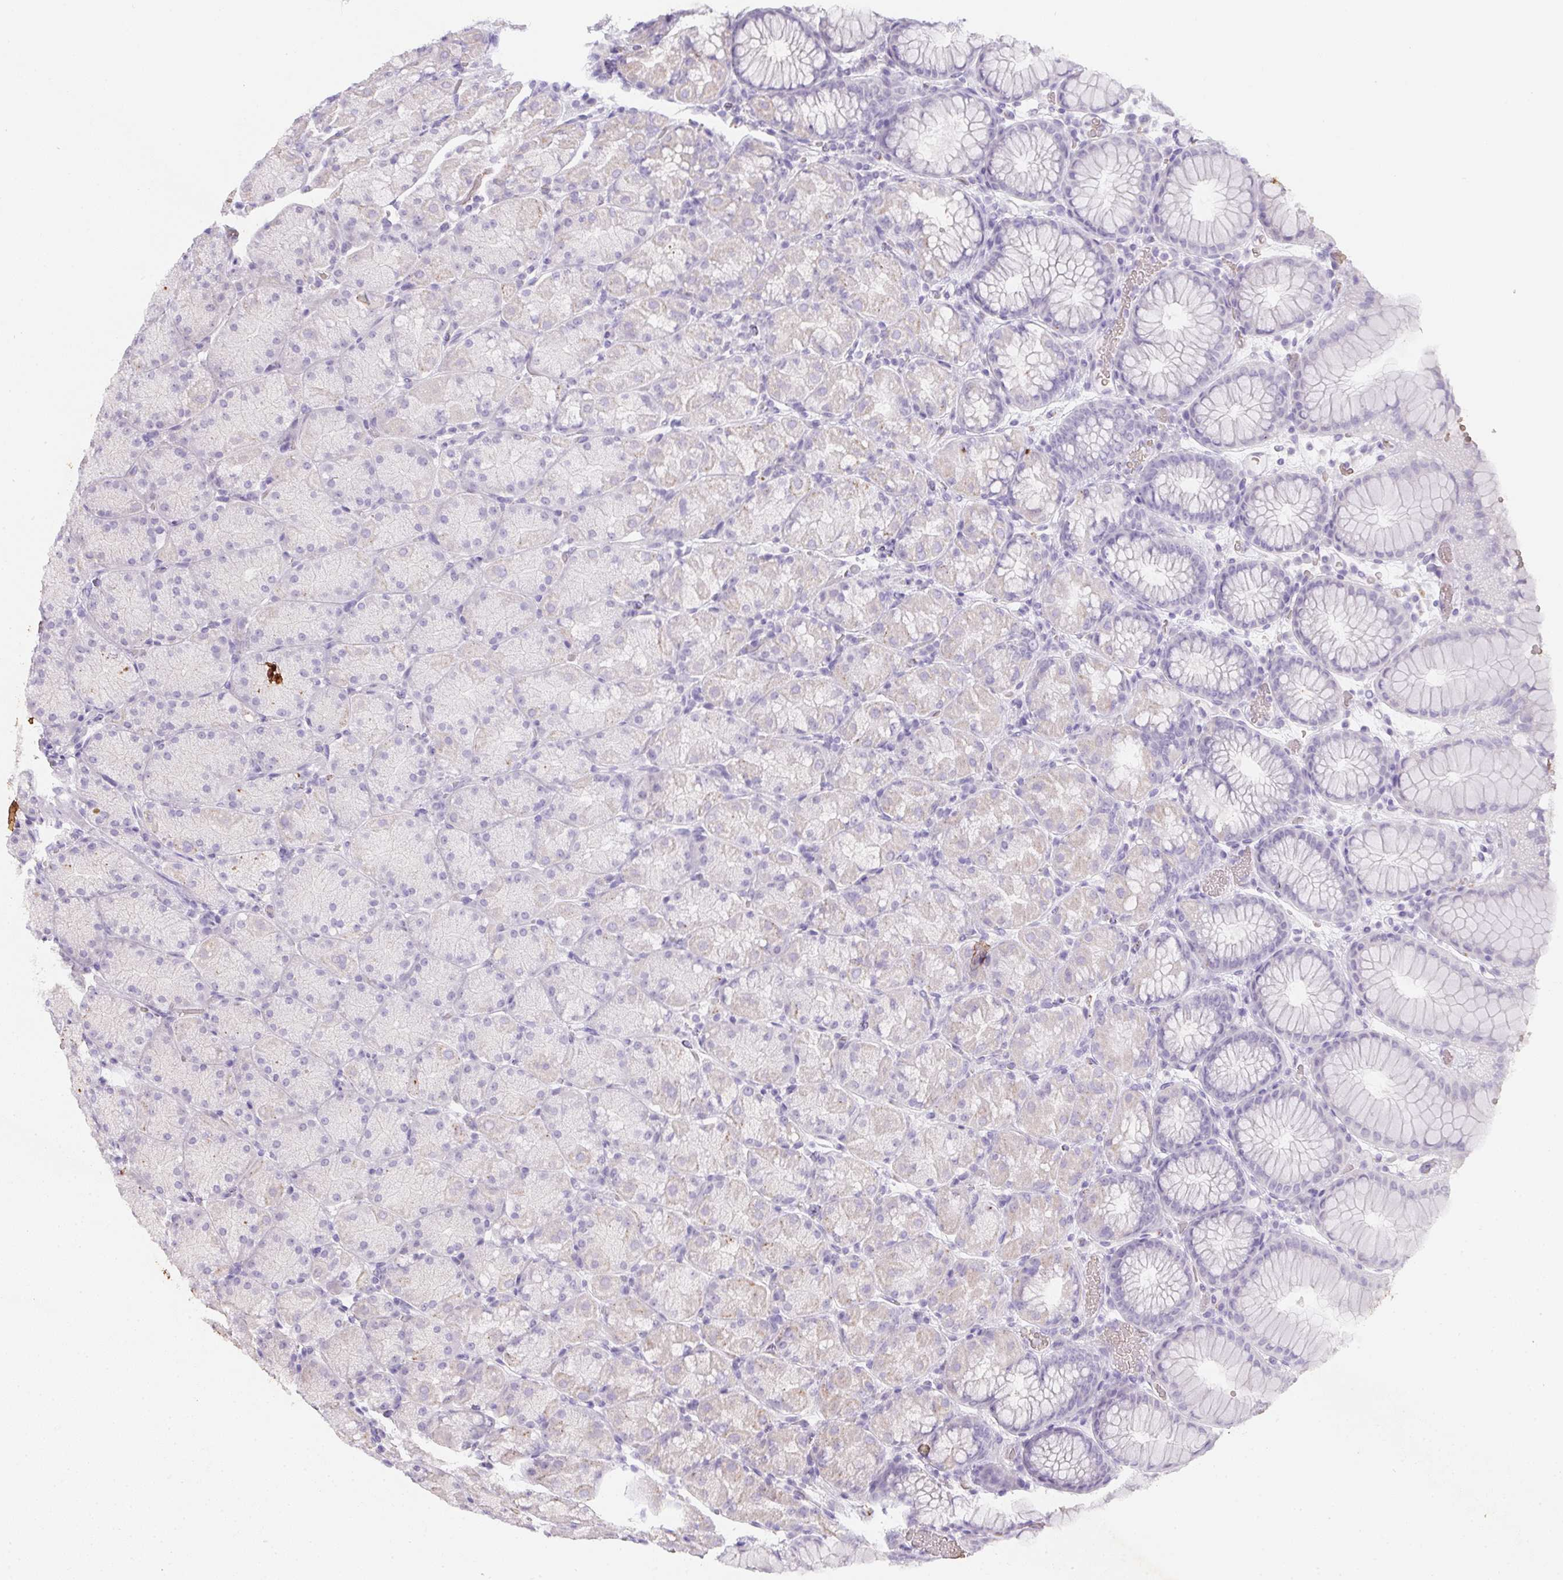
{"staining": {"intensity": "negative", "quantity": "none", "location": "none"}, "tissue": "stomach", "cell_type": "Glandular cells", "image_type": "normal", "snomed": [{"axis": "morphology", "description": "Normal tissue, NOS"}, {"axis": "topography", "description": "Stomach, upper"}, {"axis": "topography", "description": "Stomach"}], "caption": "Immunohistochemistry of unremarkable human stomach shows no positivity in glandular cells.", "gene": "DCD", "patient": {"sex": "male", "age": 76}}